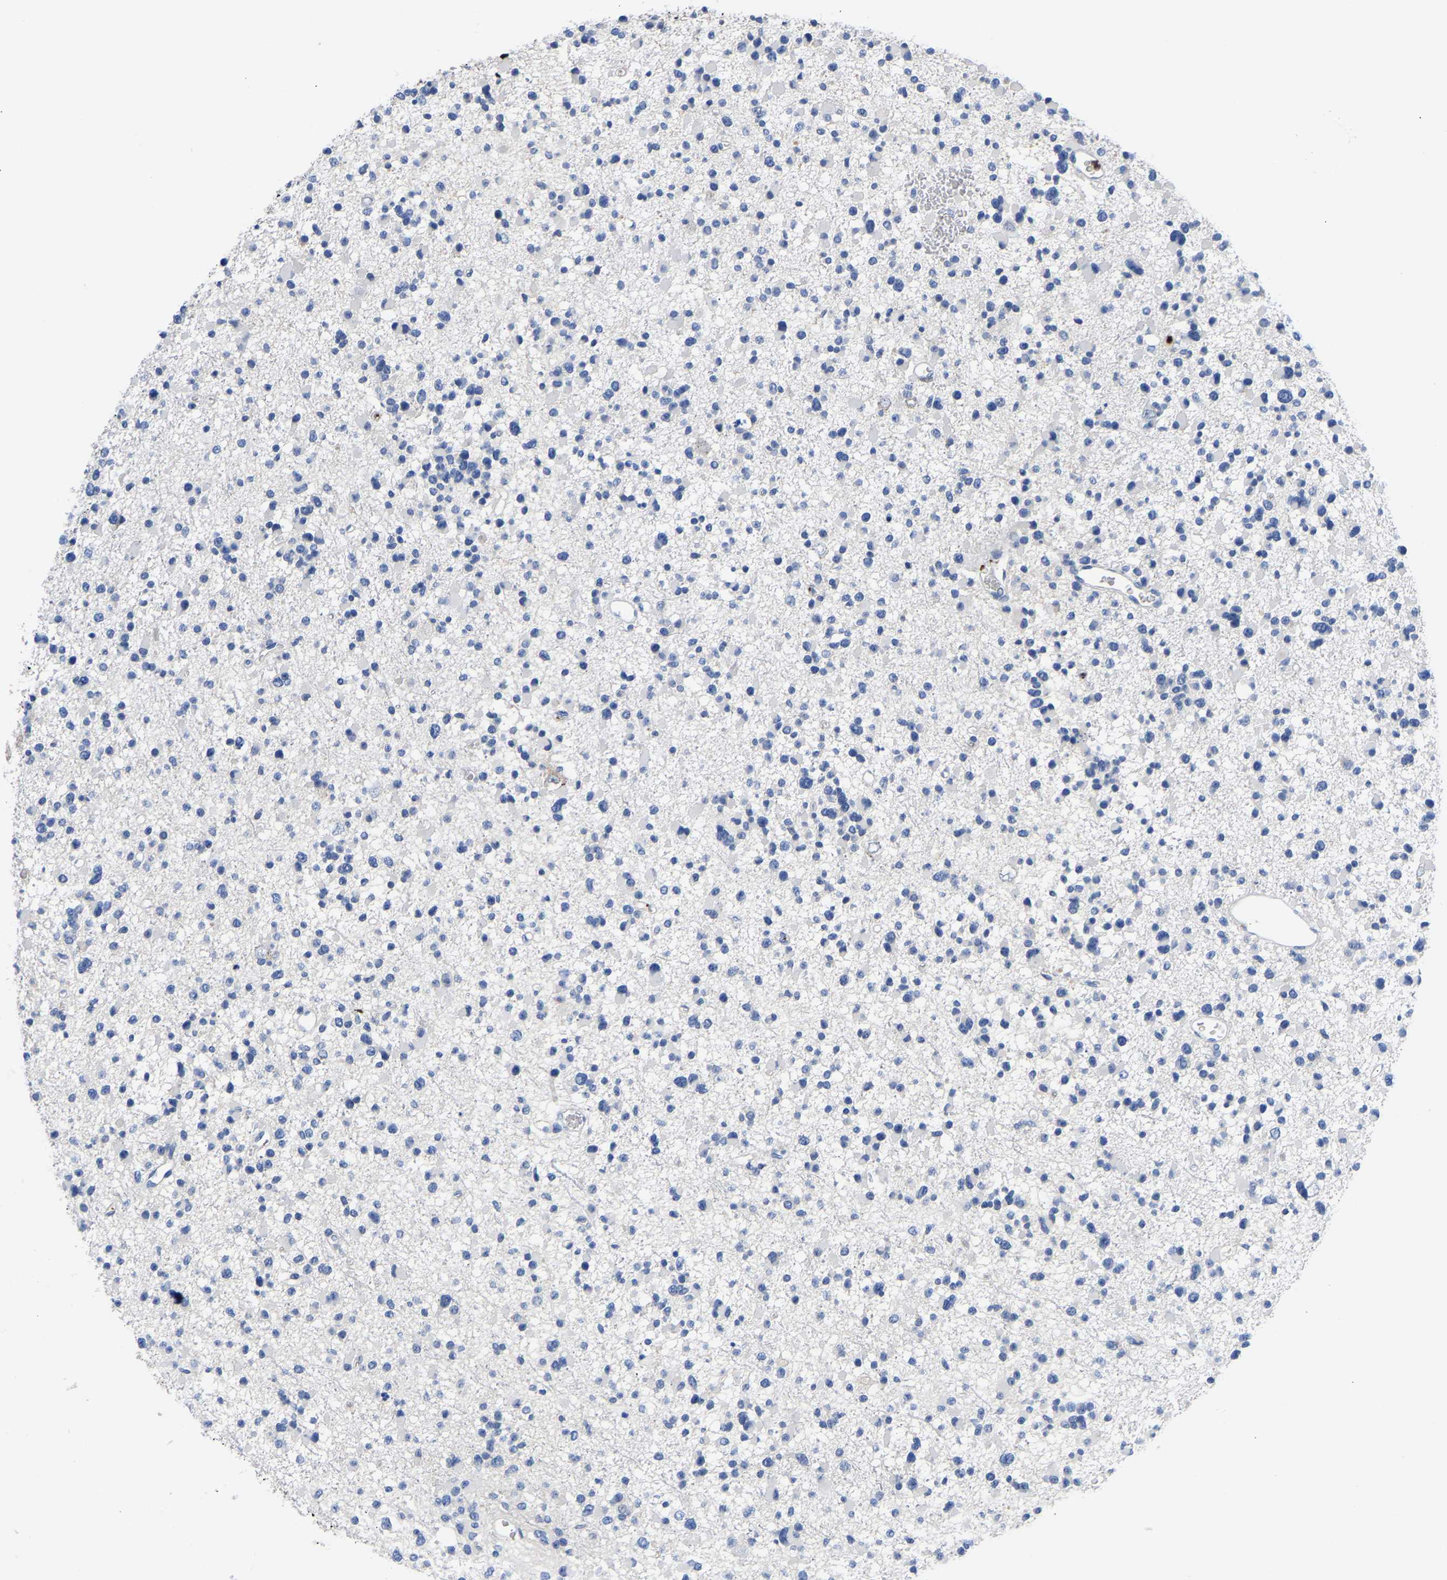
{"staining": {"intensity": "negative", "quantity": "none", "location": "none"}, "tissue": "glioma", "cell_type": "Tumor cells", "image_type": "cancer", "snomed": [{"axis": "morphology", "description": "Glioma, malignant, Low grade"}, {"axis": "topography", "description": "Brain"}], "caption": "A high-resolution histopathology image shows IHC staining of glioma, which displays no significant positivity in tumor cells.", "gene": "FGF18", "patient": {"sex": "female", "age": 22}}